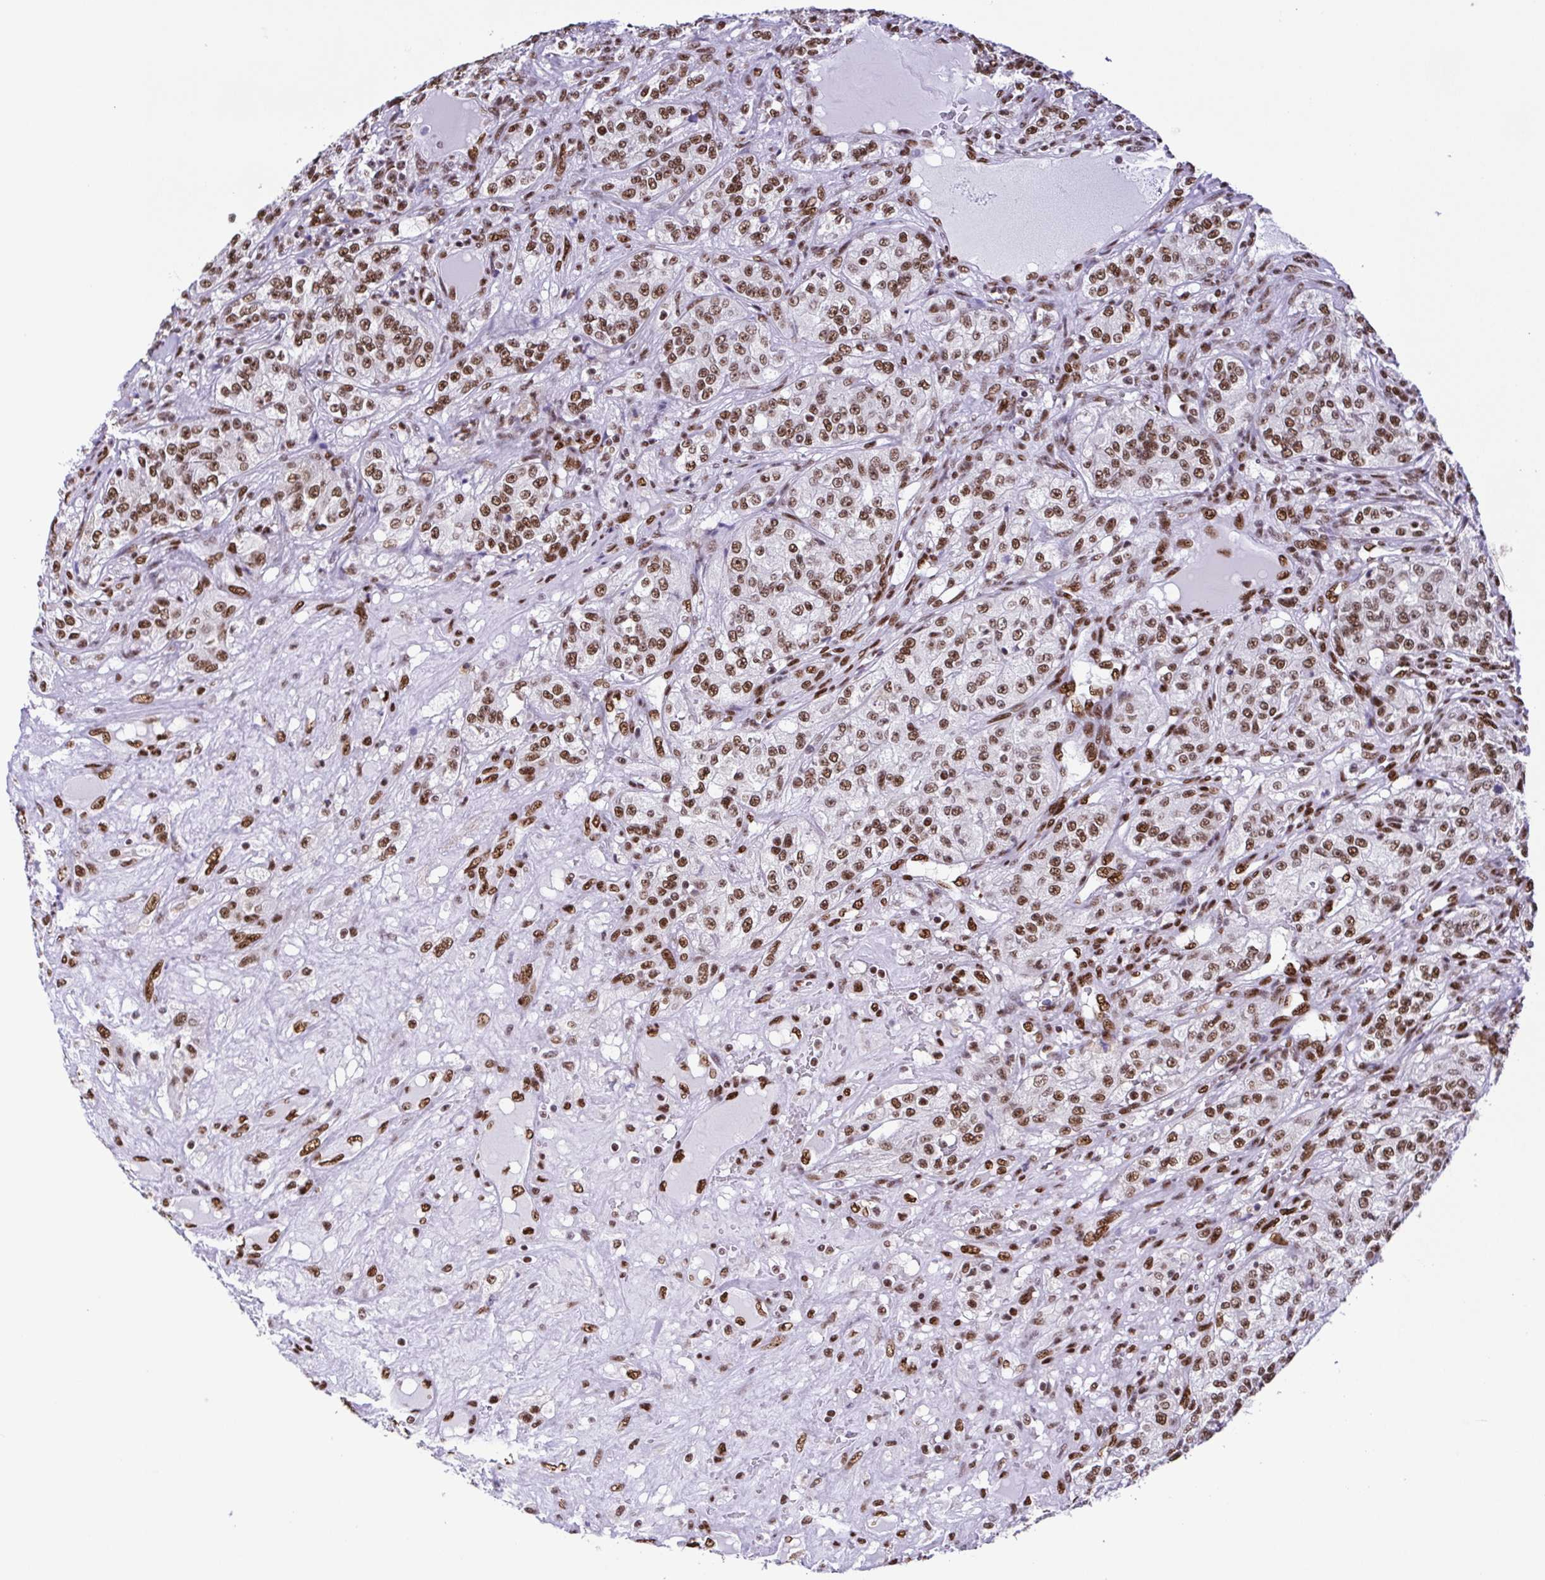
{"staining": {"intensity": "strong", "quantity": ">75%", "location": "nuclear"}, "tissue": "renal cancer", "cell_type": "Tumor cells", "image_type": "cancer", "snomed": [{"axis": "morphology", "description": "Adenocarcinoma, NOS"}, {"axis": "topography", "description": "Kidney"}], "caption": "The histopathology image exhibits staining of renal adenocarcinoma, revealing strong nuclear protein expression (brown color) within tumor cells.", "gene": "TRIM28", "patient": {"sex": "female", "age": 63}}